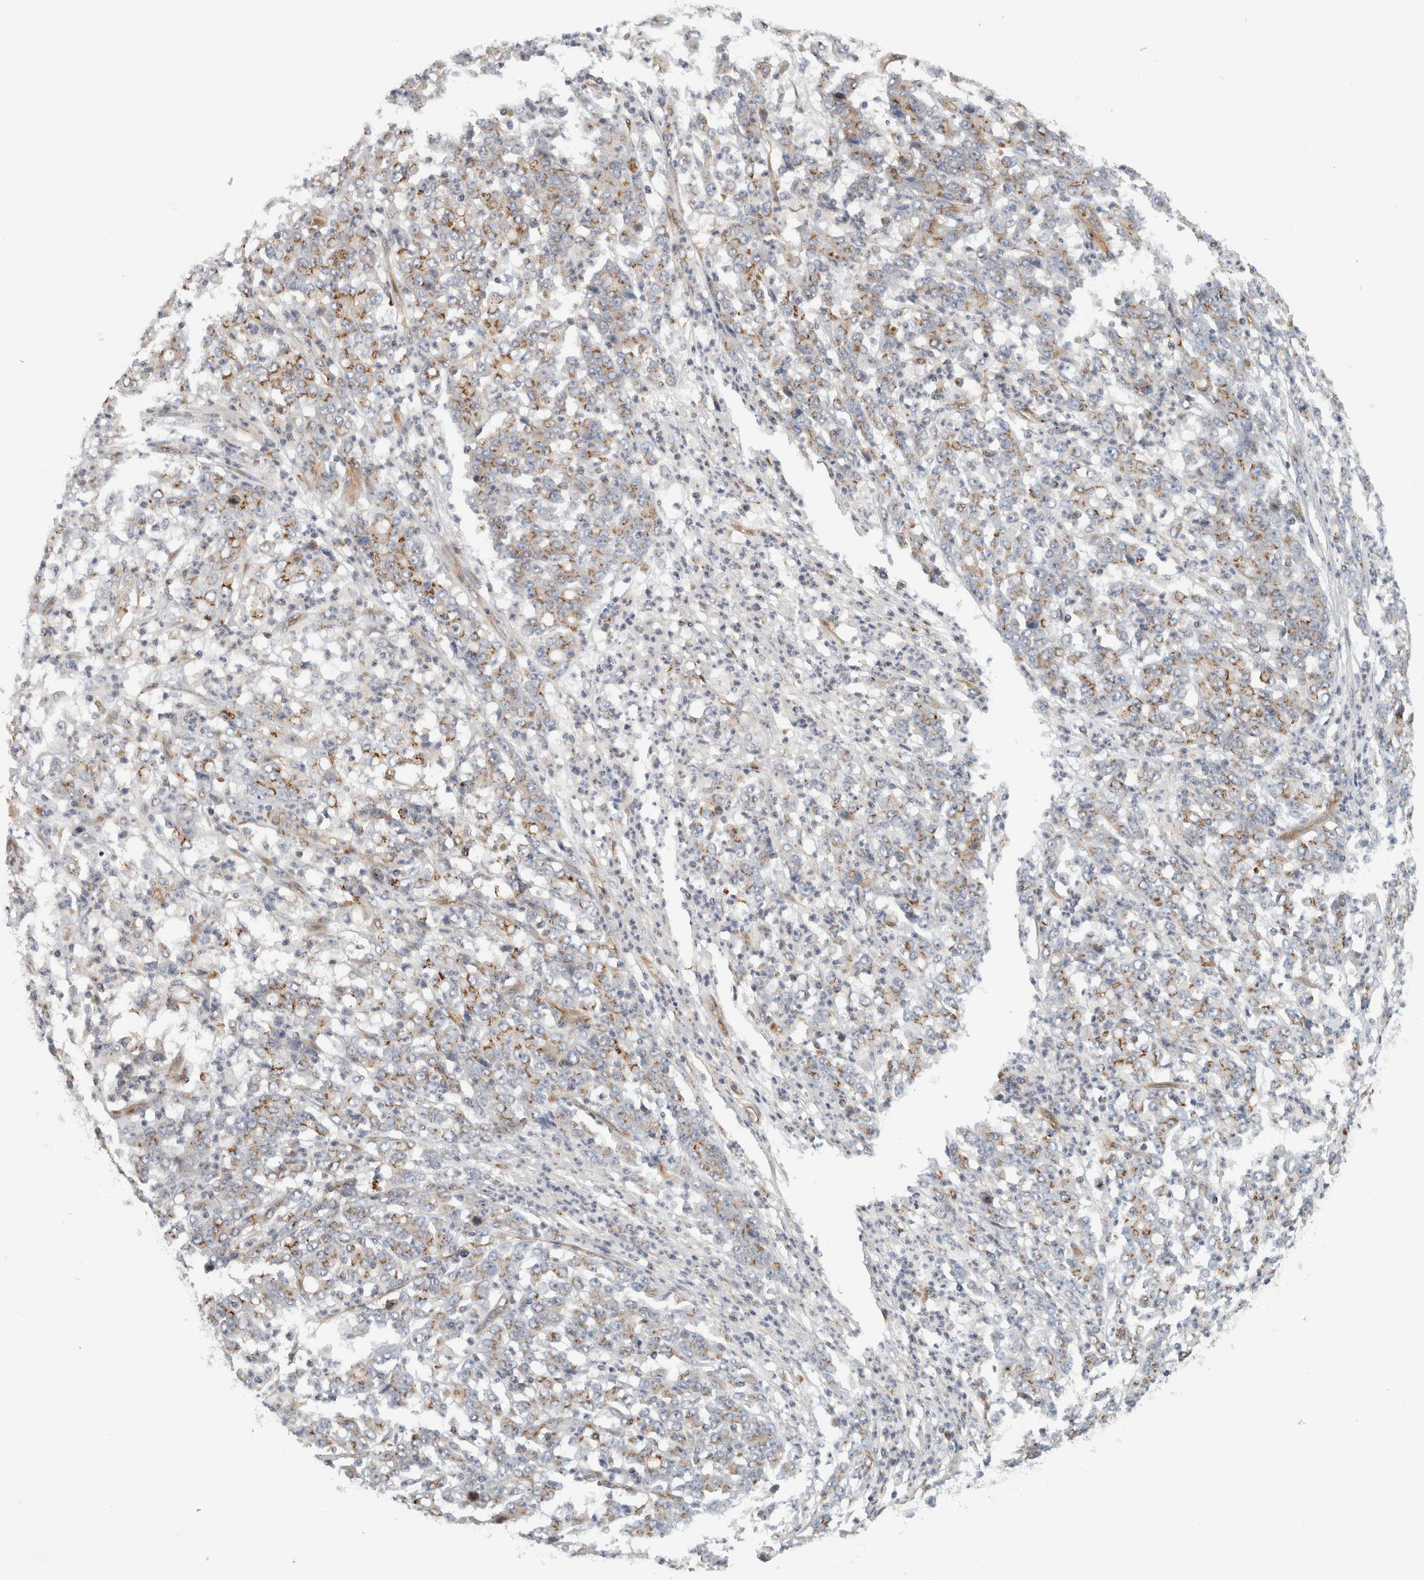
{"staining": {"intensity": "moderate", "quantity": "25%-75%", "location": "cytoplasmic/membranous"}, "tissue": "stomach cancer", "cell_type": "Tumor cells", "image_type": "cancer", "snomed": [{"axis": "morphology", "description": "Adenocarcinoma, NOS"}, {"axis": "topography", "description": "Stomach, lower"}], "caption": "This is an image of immunohistochemistry staining of stomach cancer, which shows moderate positivity in the cytoplasmic/membranous of tumor cells.", "gene": "PEX6", "patient": {"sex": "female", "age": 71}}